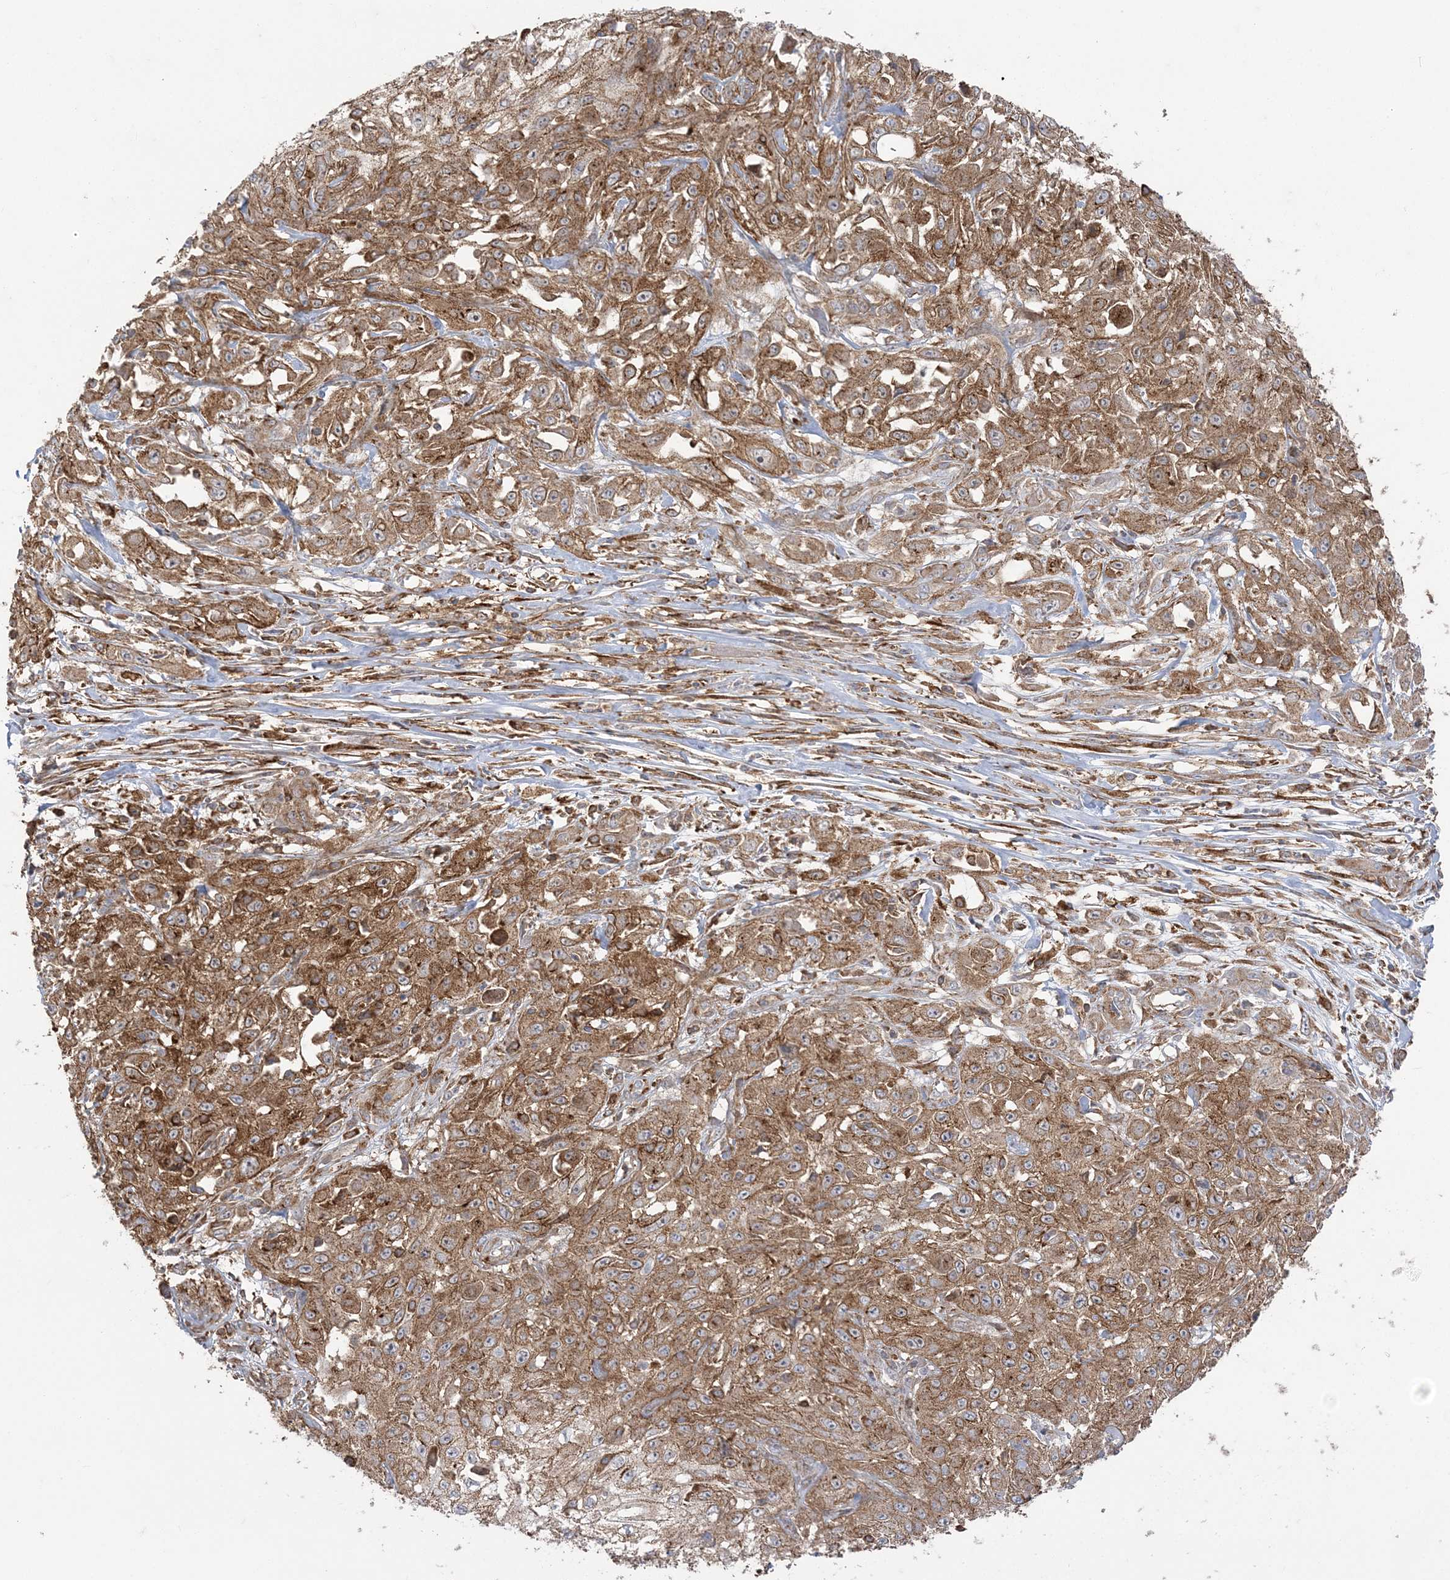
{"staining": {"intensity": "moderate", "quantity": ">75%", "location": "cytoplasmic/membranous"}, "tissue": "skin cancer", "cell_type": "Tumor cells", "image_type": "cancer", "snomed": [{"axis": "morphology", "description": "Squamous cell carcinoma, NOS"}, {"axis": "morphology", "description": "Squamous cell carcinoma, metastatic, NOS"}, {"axis": "topography", "description": "Skin"}, {"axis": "topography", "description": "Lymph node"}], "caption": "Immunohistochemistry histopathology image of neoplastic tissue: human skin metastatic squamous cell carcinoma stained using IHC exhibits medium levels of moderate protein expression localized specifically in the cytoplasmic/membranous of tumor cells, appearing as a cytoplasmic/membranous brown color.", "gene": "DERL3", "patient": {"sex": "male", "age": 75}}